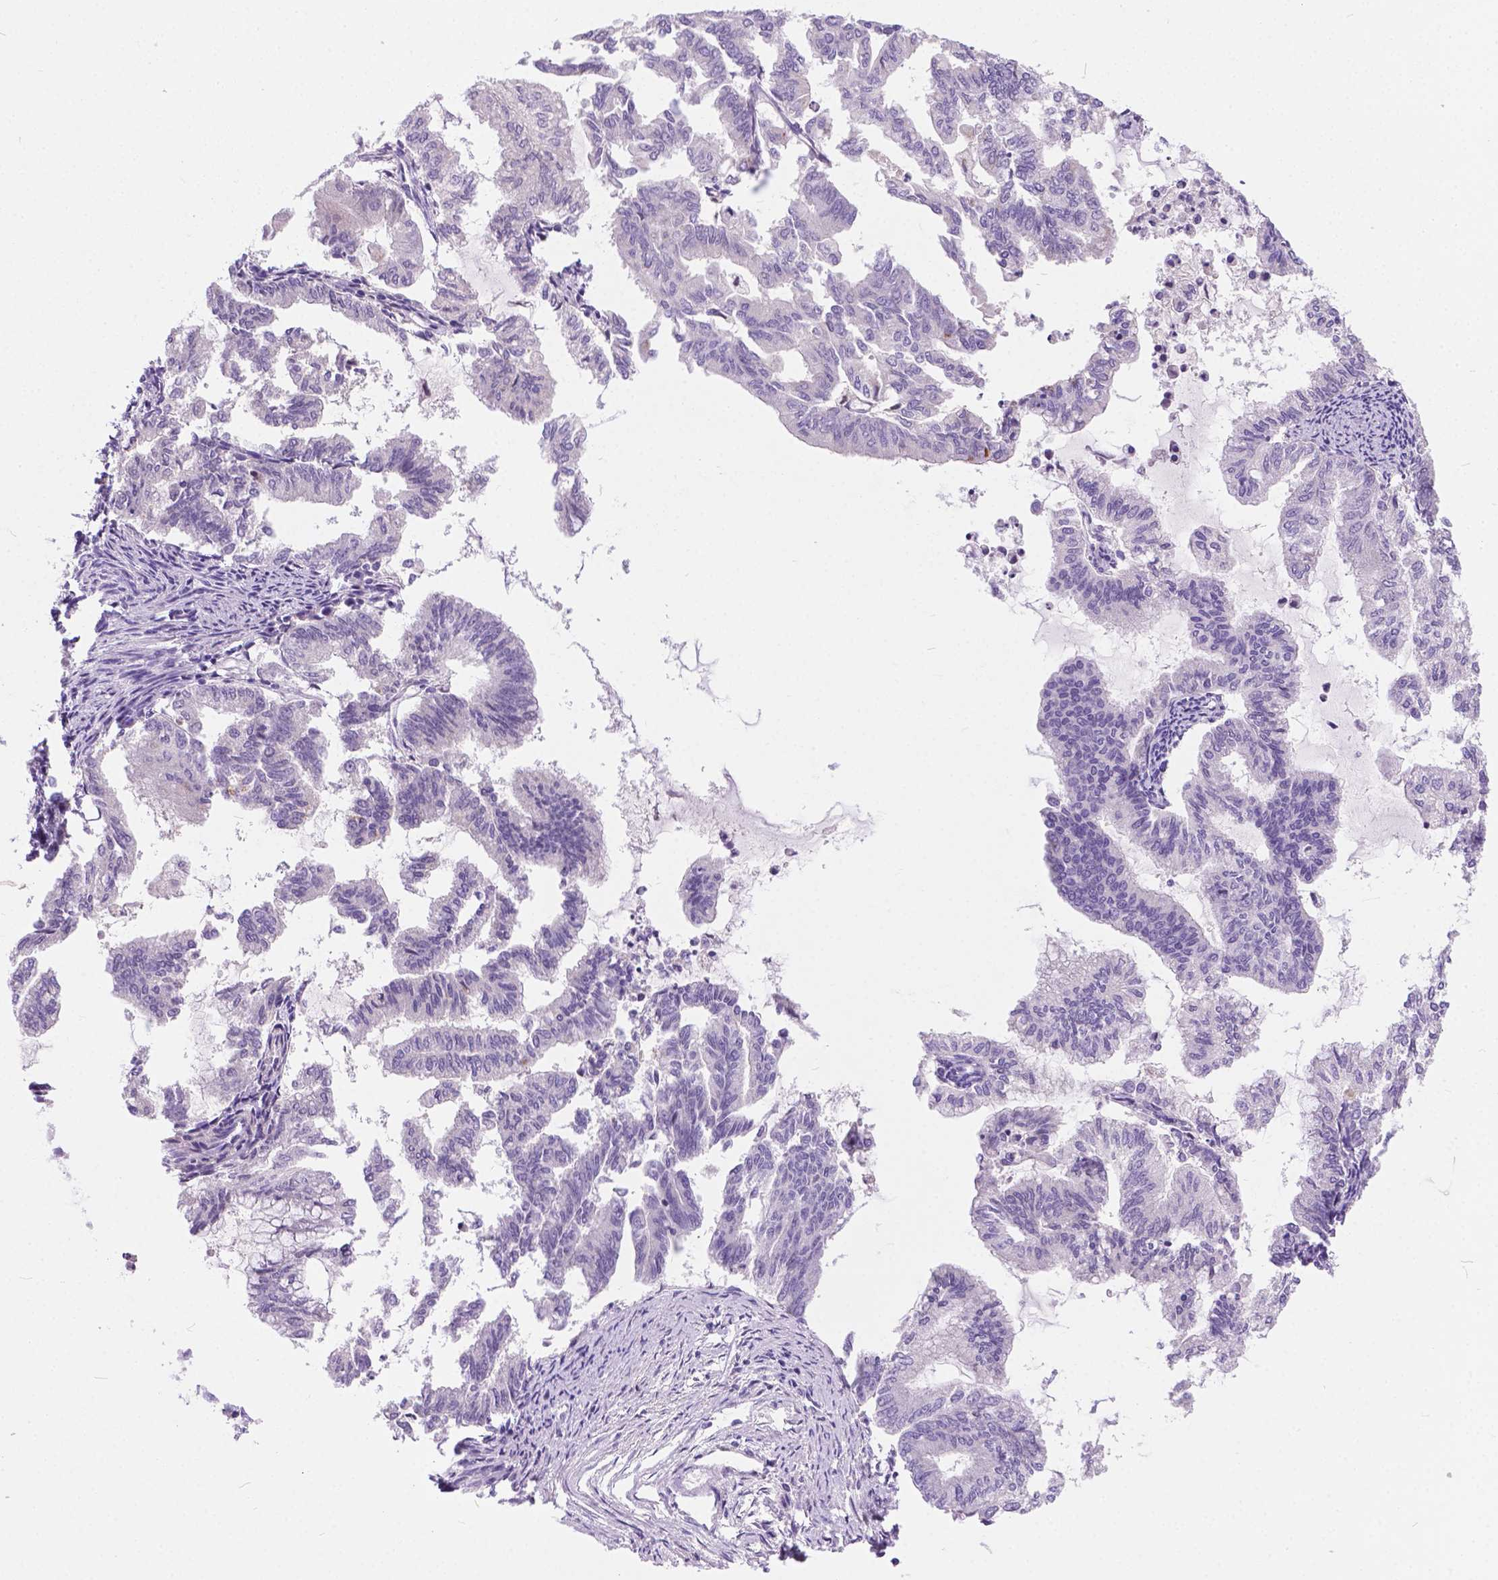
{"staining": {"intensity": "negative", "quantity": "none", "location": "none"}, "tissue": "endometrial cancer", "cell_type": "Tumor cells", "image_type": "cancer", "snomed": [{"axis": "morphology", "description": "Adenocarcinoma, NOS"}, {"axis": "topography", "description": "Endometrium"}], "caption": "Human endometrial cancer (adenocarcinoma) stained for a protein using immunohistochemistry demonstrates no expression in tumor cells.", "gene": "ARMS2", "patient": {"sex": "female", "age": 79}}